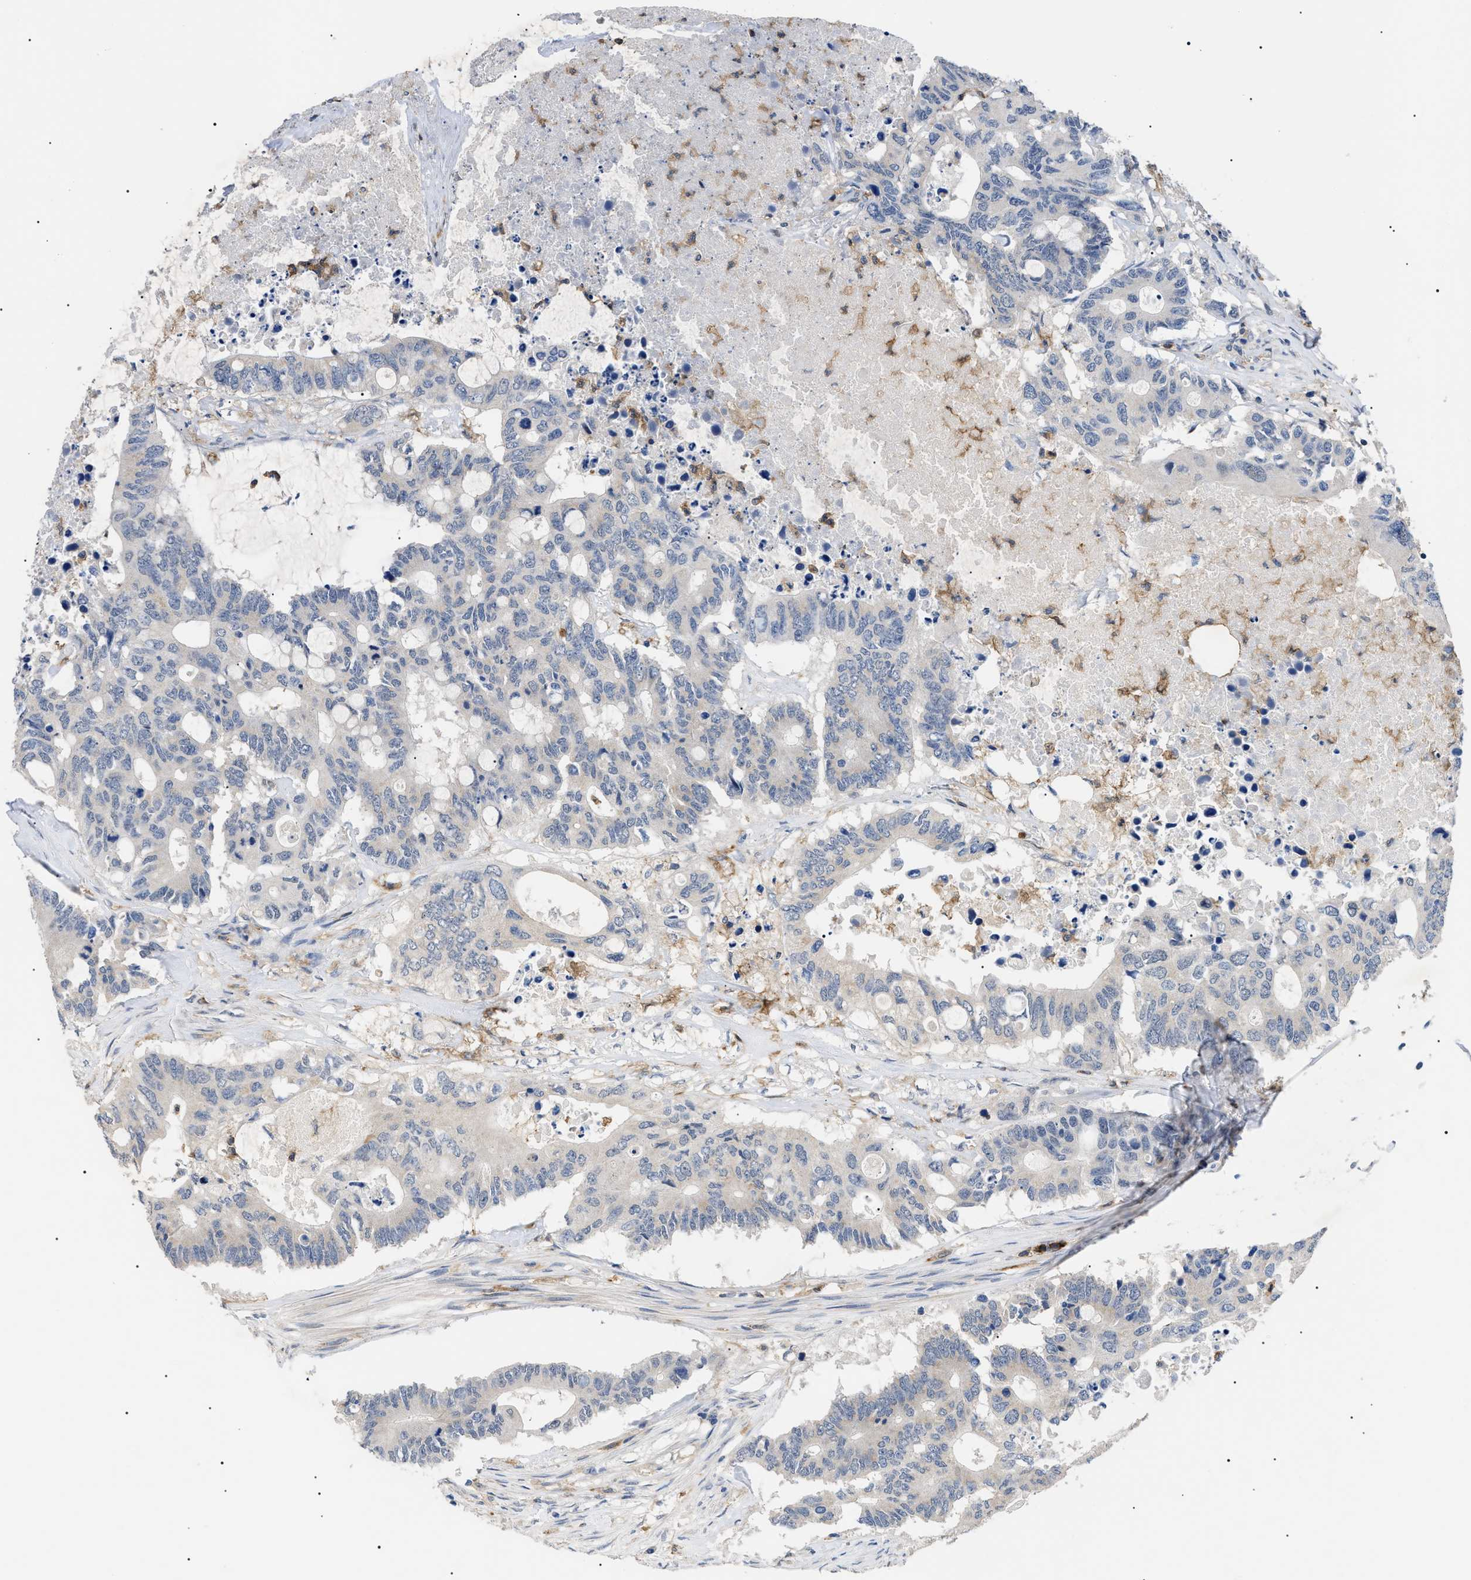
{"staining": {"intensity": "negative", "quantity": "none", "location": "none"}, "tissue": "colorectal cancer", "cell_type": "Tumor cells", "image_type": "cancer", "snomed": [{"axis": "morphology", "description": "Adenocarcinoma, NOS"}, {"axis": "topography", "description": "Colon"}], "caption": "This is an immunohistochemistry micrograph of colorectal adenocarcinoma. There is no positivity in tumor cells.", "gene": "CD300A", "patient": {"sex": "male", "age": 71}}